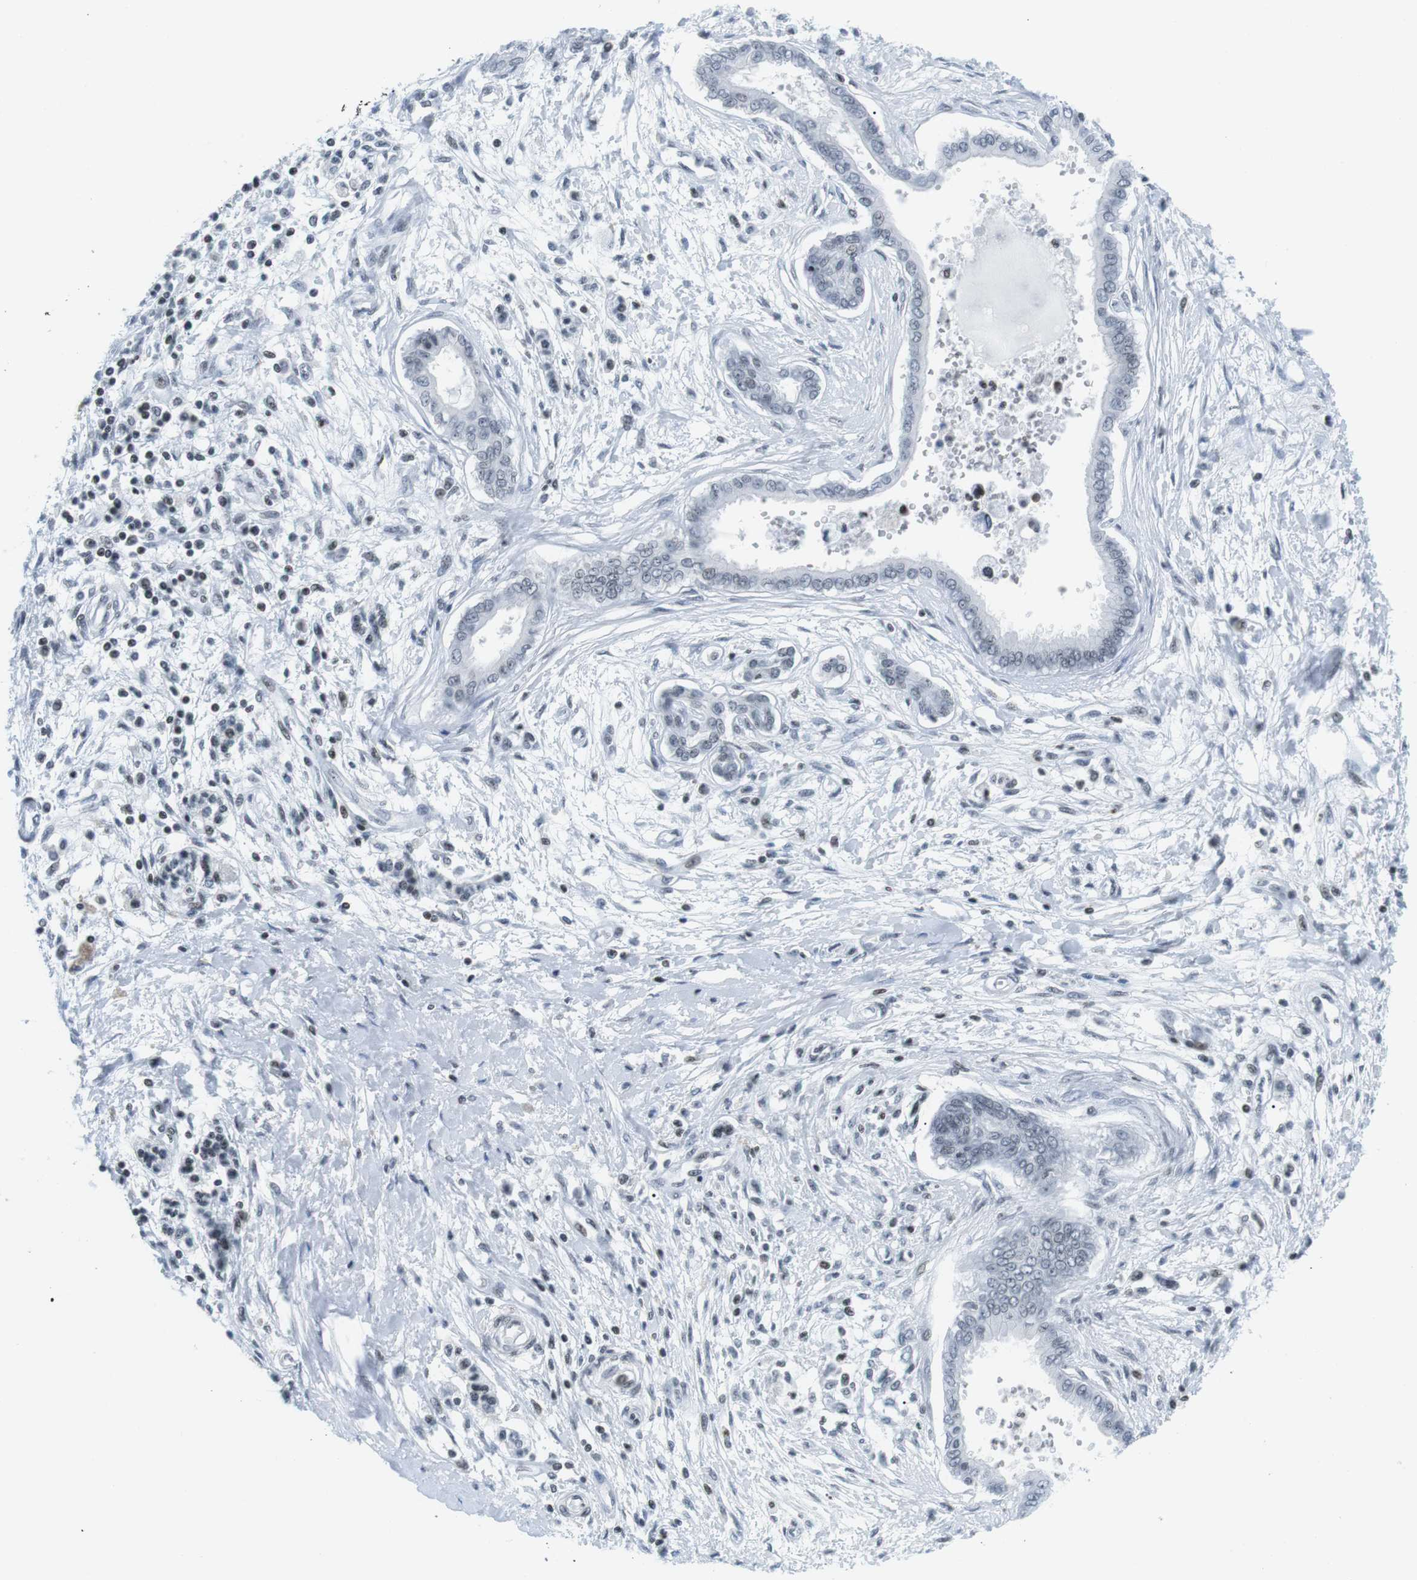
{"staining": {"intensity": "negative", "quantity": "none", "location": "none"}, "tissue": "pancreatic cancer", "cell_type": "Tumor cells", "image_type": "cancer", "snomed": [{"axis": "morphology", "description": "Adenocarcinoma, NOS"}, {"axis": "topography", "description": "Pancreas"}], "caption": "DAB (3,3'-diaminobenzidine) immunohistochemical staining of pancreatic adenocarcinoma reveals no significant positivity in tumor cells.", "gene": "E2F2", "patient": {"sex": "male", "age": 56}}